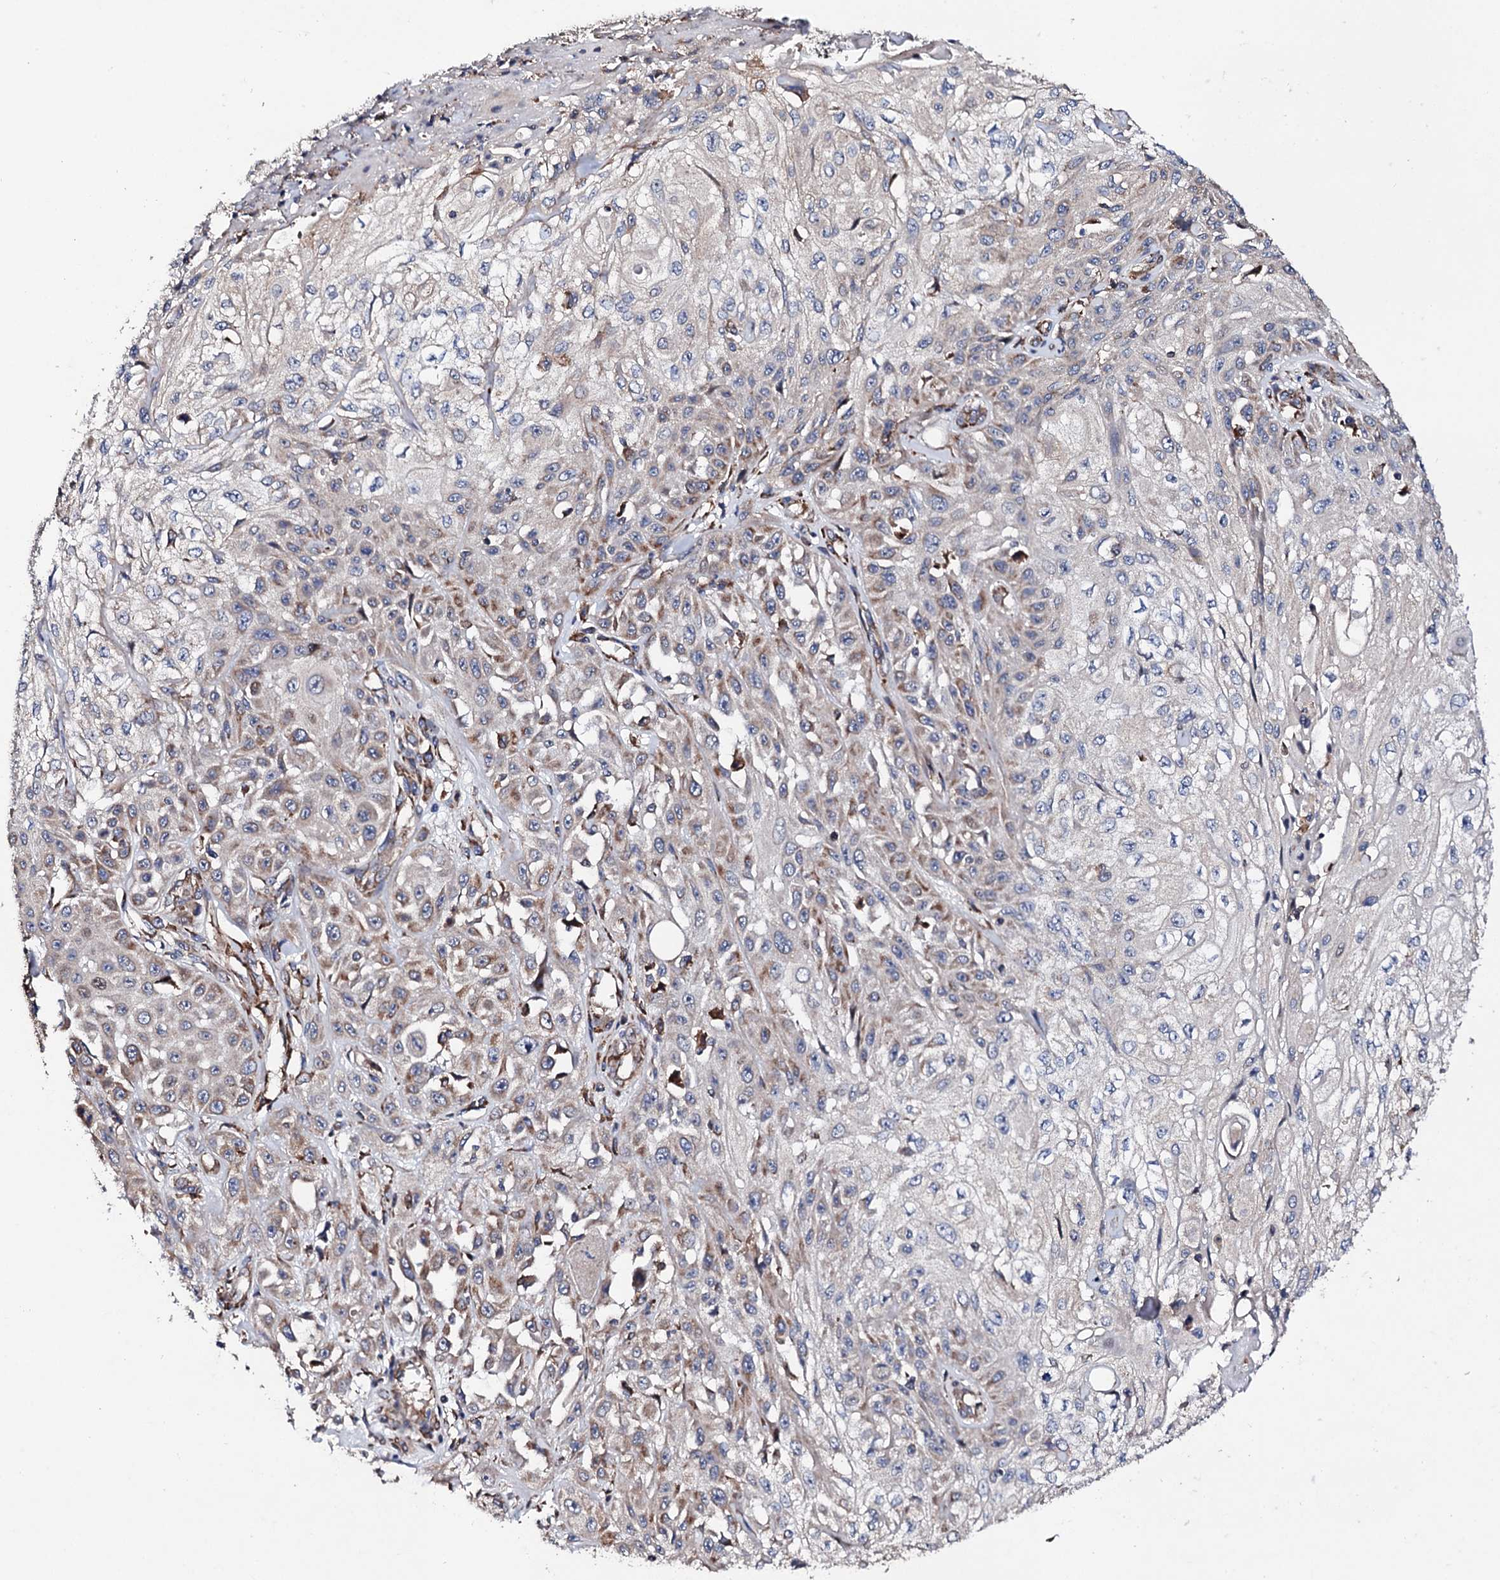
{"staining": {"intensity": "moderate", "quantity": "<25%", "location": "cytoplasmic/membranous"}, "tissue": "skin cancer", "cell_type": "Tumor cells", "image_type": "cancer", "snomed": [{"axis": "morphology", "description": "Squamous cell carcinoma, NOS"}, {"axis": "morphology", "description": "Squamous cell carcinoma, metastatic, NOS"}, {"axis": "topography", "description": "Skin"}, {"axis": "topography", "description": "Lymph node"}], "caption": "Immunohistochemistry (IHC) histopathology image of neoplastic tissue: skin cancer (squamous cell carcinoma) stained using immunohistochemistry demonstrates low levels of moderate protein expression localized specifically in the cytoplasmic/membranous of tumor cells, appearing as a cytoplasmic/membranous brown color.", "gene": "LIPT2", "patient": {"sex": "male", "age": 75}}